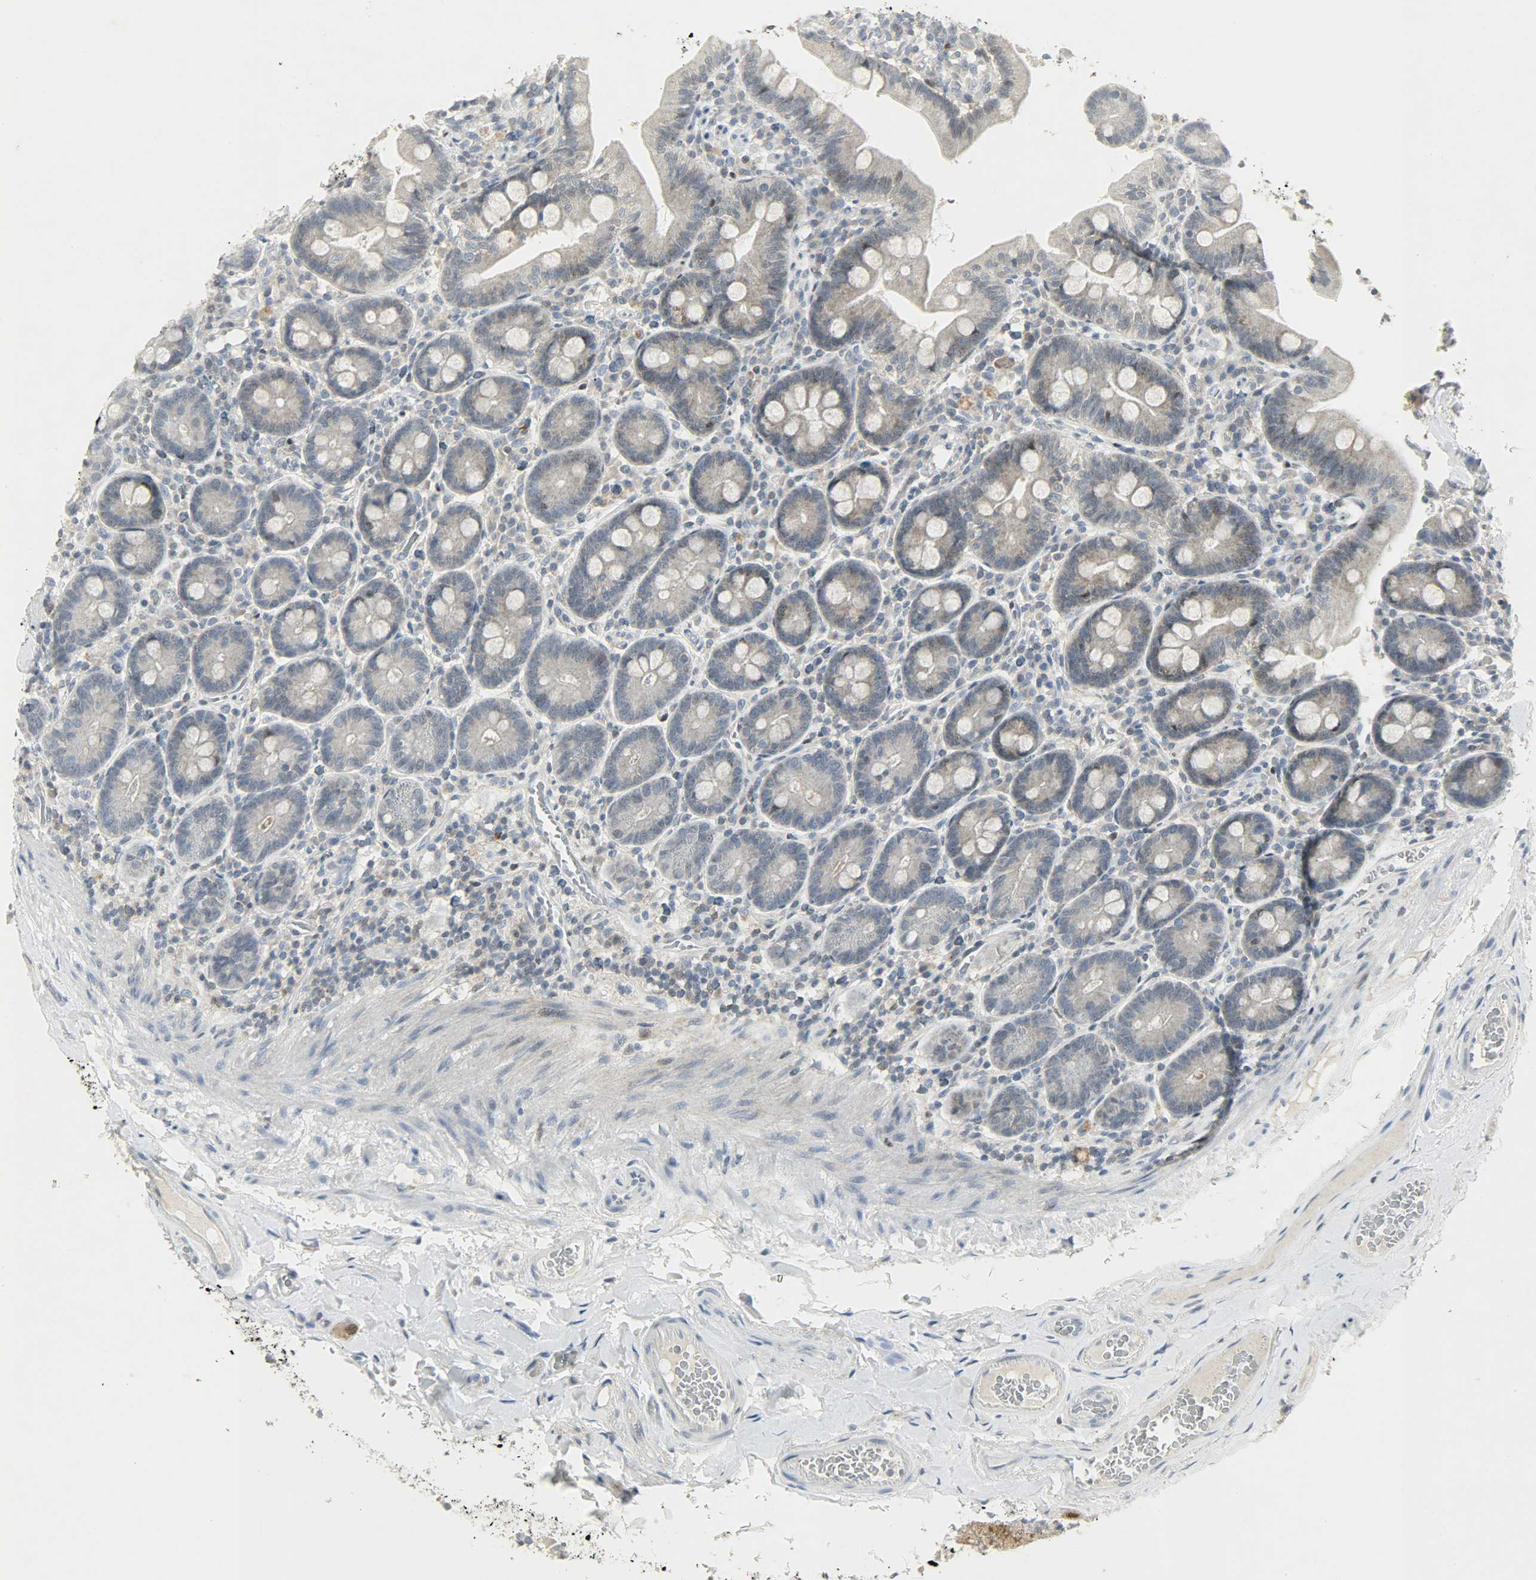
{"staining": {"intensity": "strong", "quantity": "<25%", "location": "cytoplasmic/membranous,nuclear"}, "tissue": "duodenum", "cell_type": "Glandular cells", "image_type": "normal", "snomed": [{"axis": "morphology", "description": "Normal tissue, NOS"}, {"axis": "topography", "description": "Duodenum"}], "caption": "Immunohistochemical staining of benign duodenum reveals strong cytoplasmic/membranous,nuclear protein expression in approximately <25% of glandular cells. (IHC, brightfield microscopy, high magnification).", "gene": "CAMK4", "patient": {"sex": "male", "age": 66}}